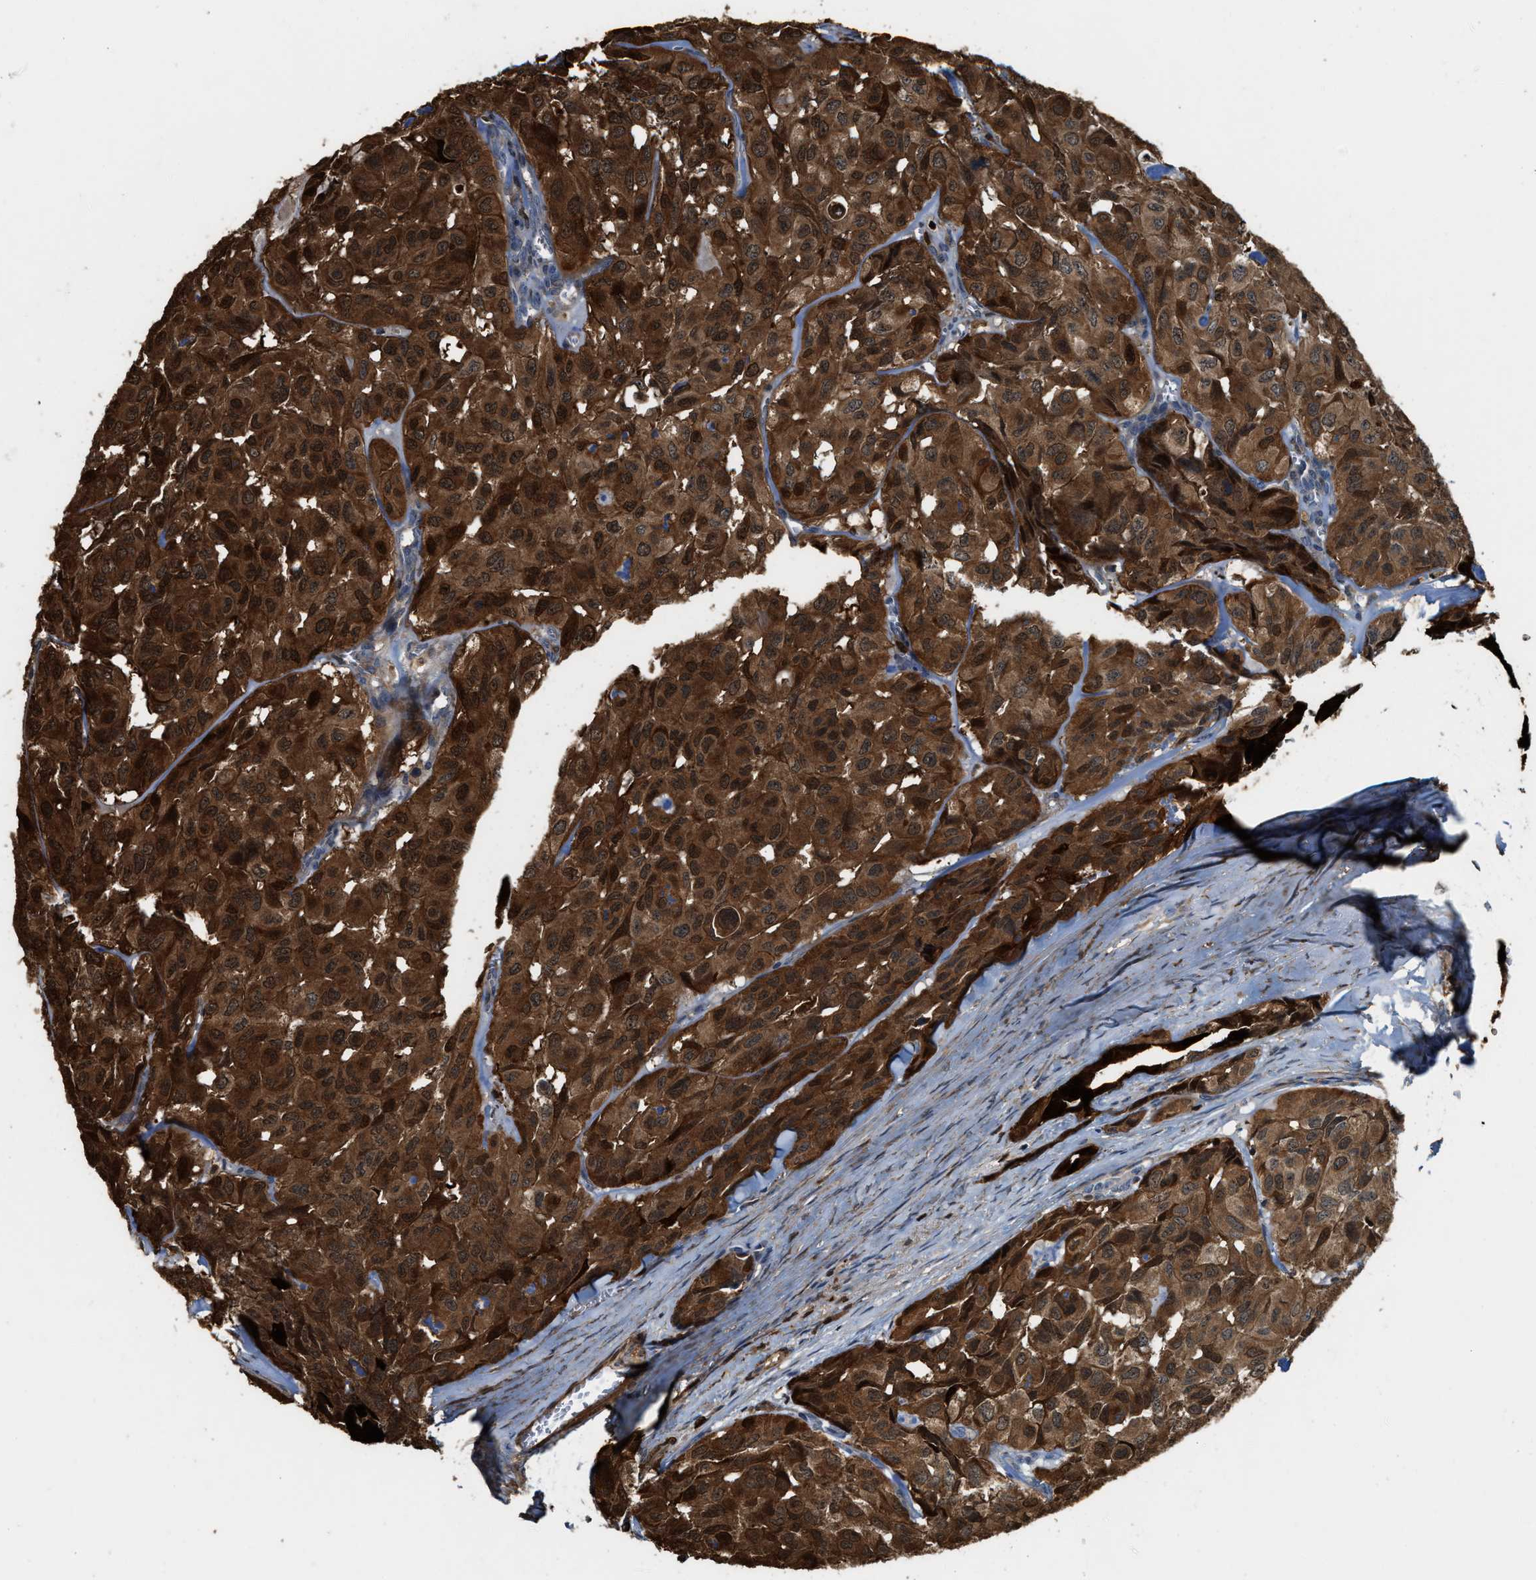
{"staining": {"intensity": "strong", "quantity": ">75%", "location": "cytoplasmic/membranous"}, "tissue": "head and neck cancer", "cell_type": "Tumor cells", "image_type": "cancer", "snomed": [{"axis": "morphology", "description": "Adenocarcinoma, NOS"}, {"axis": "topography", "description": "Salivary gland, NOS"}, {"axis": "topography", "description": "Head-Neck"}], "caption": "Immunohistochemistry (IHC) micrograph of human adenocarcinoma (head and neck) stained for a protein (brown), which displays high levels of strong cytoplasmic/membranous staining in approximately >75% of tumor cells.", "gene": "SERPINB5", "patient": {"sex": "female", "age": 76}}